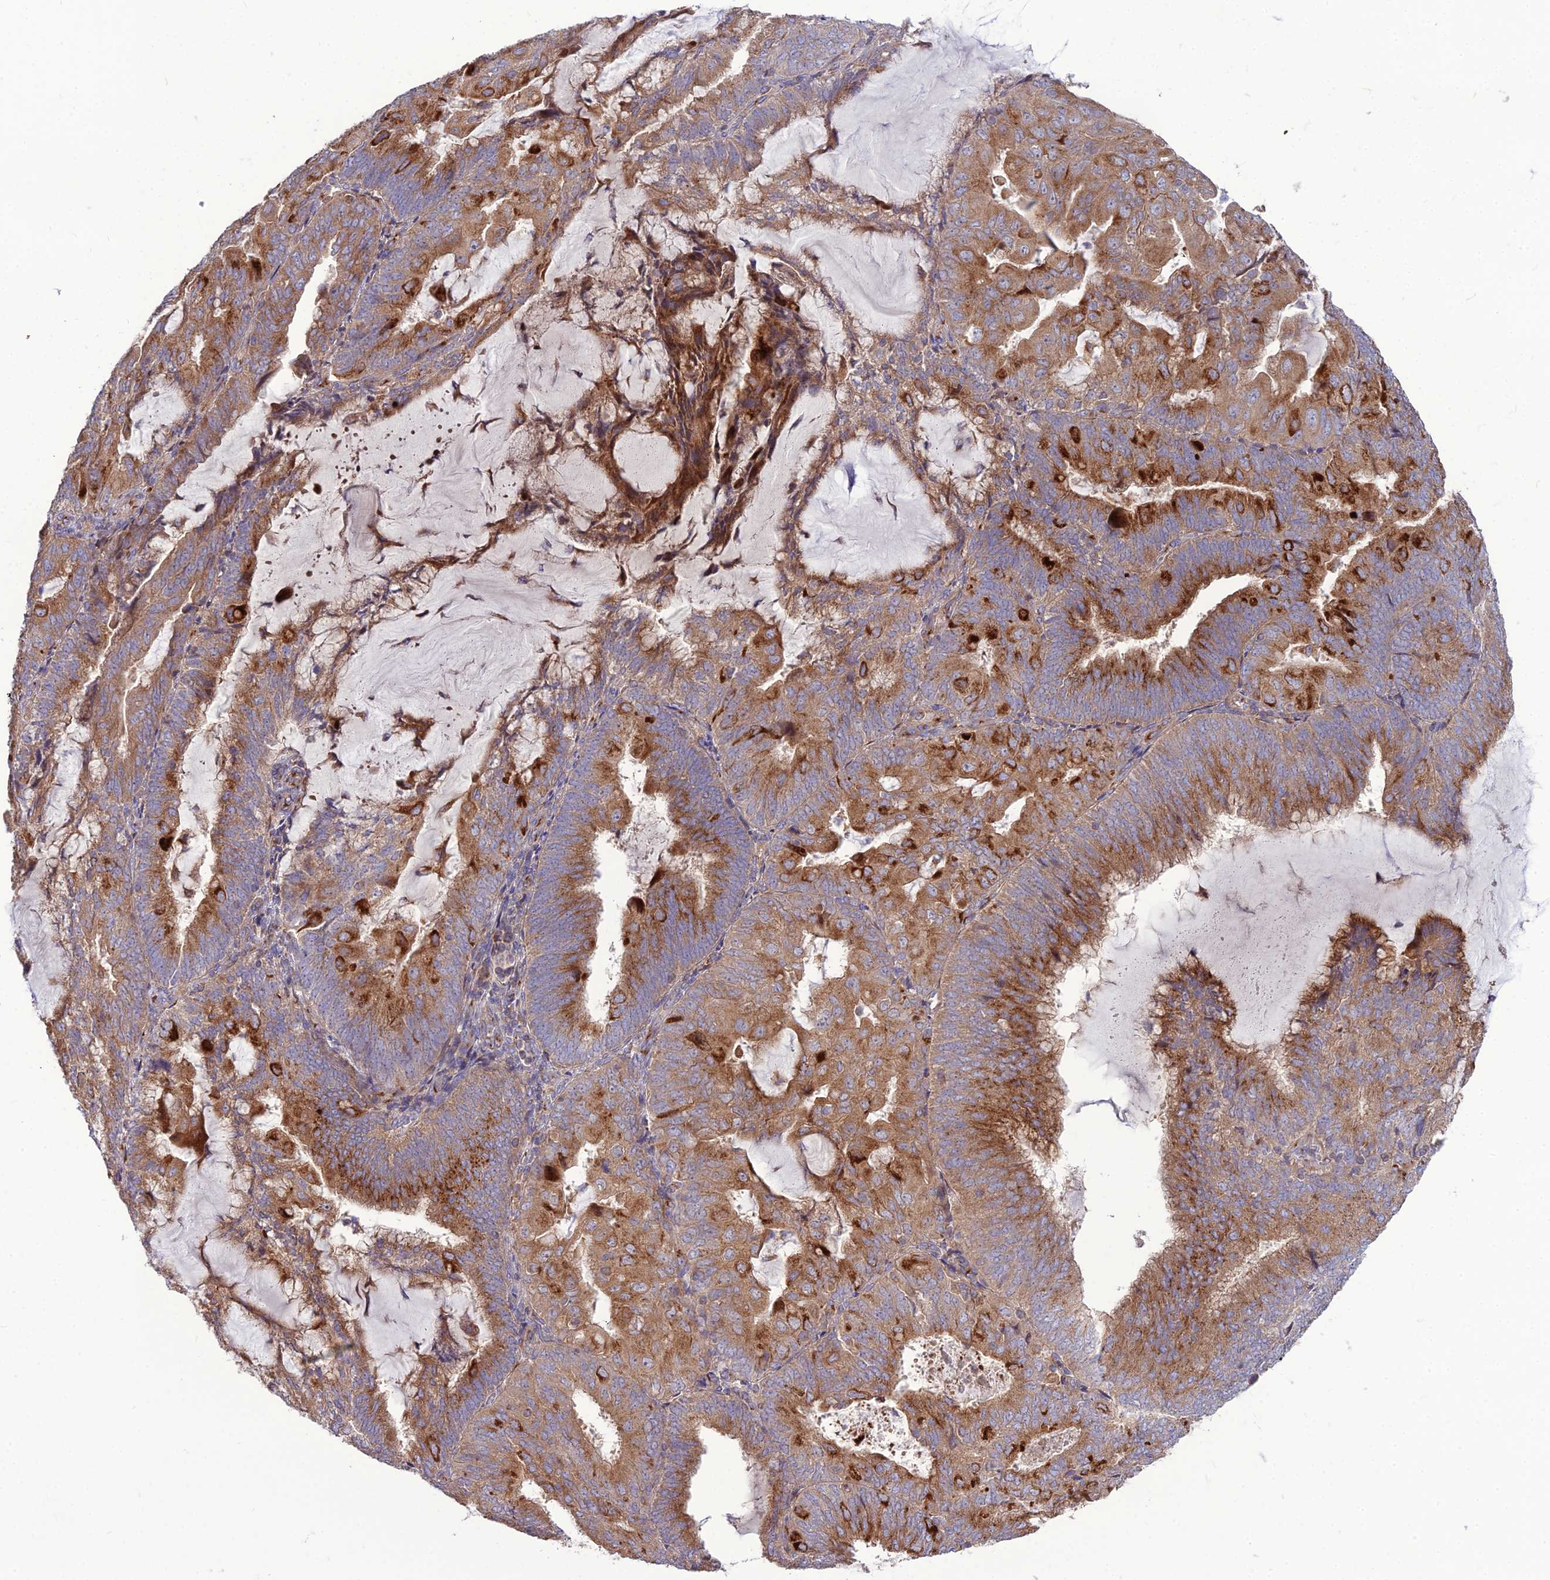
{"staining": {"intensity": "moderate", "quantity": ">75%", "location": "cytoplasmic/membranous"}, "tissue": "endometrial cancer", "cell_type": "Tumor cells", "image_type": "cancer", "snomed": [{"axis": "morphology", "description": "Adenocarcinoma, NOS"}, {"axis": "topography", "description": "Endometrium"}], "caption": "There is medium levels of moderate cytoplasmic/membranous expression in tumor cells of endometrial cancer, as demonstrated by immunohistochemical staining (brown color).", "gene": "SPRYD7", "patient": {"sex": "female", "age": 81}}